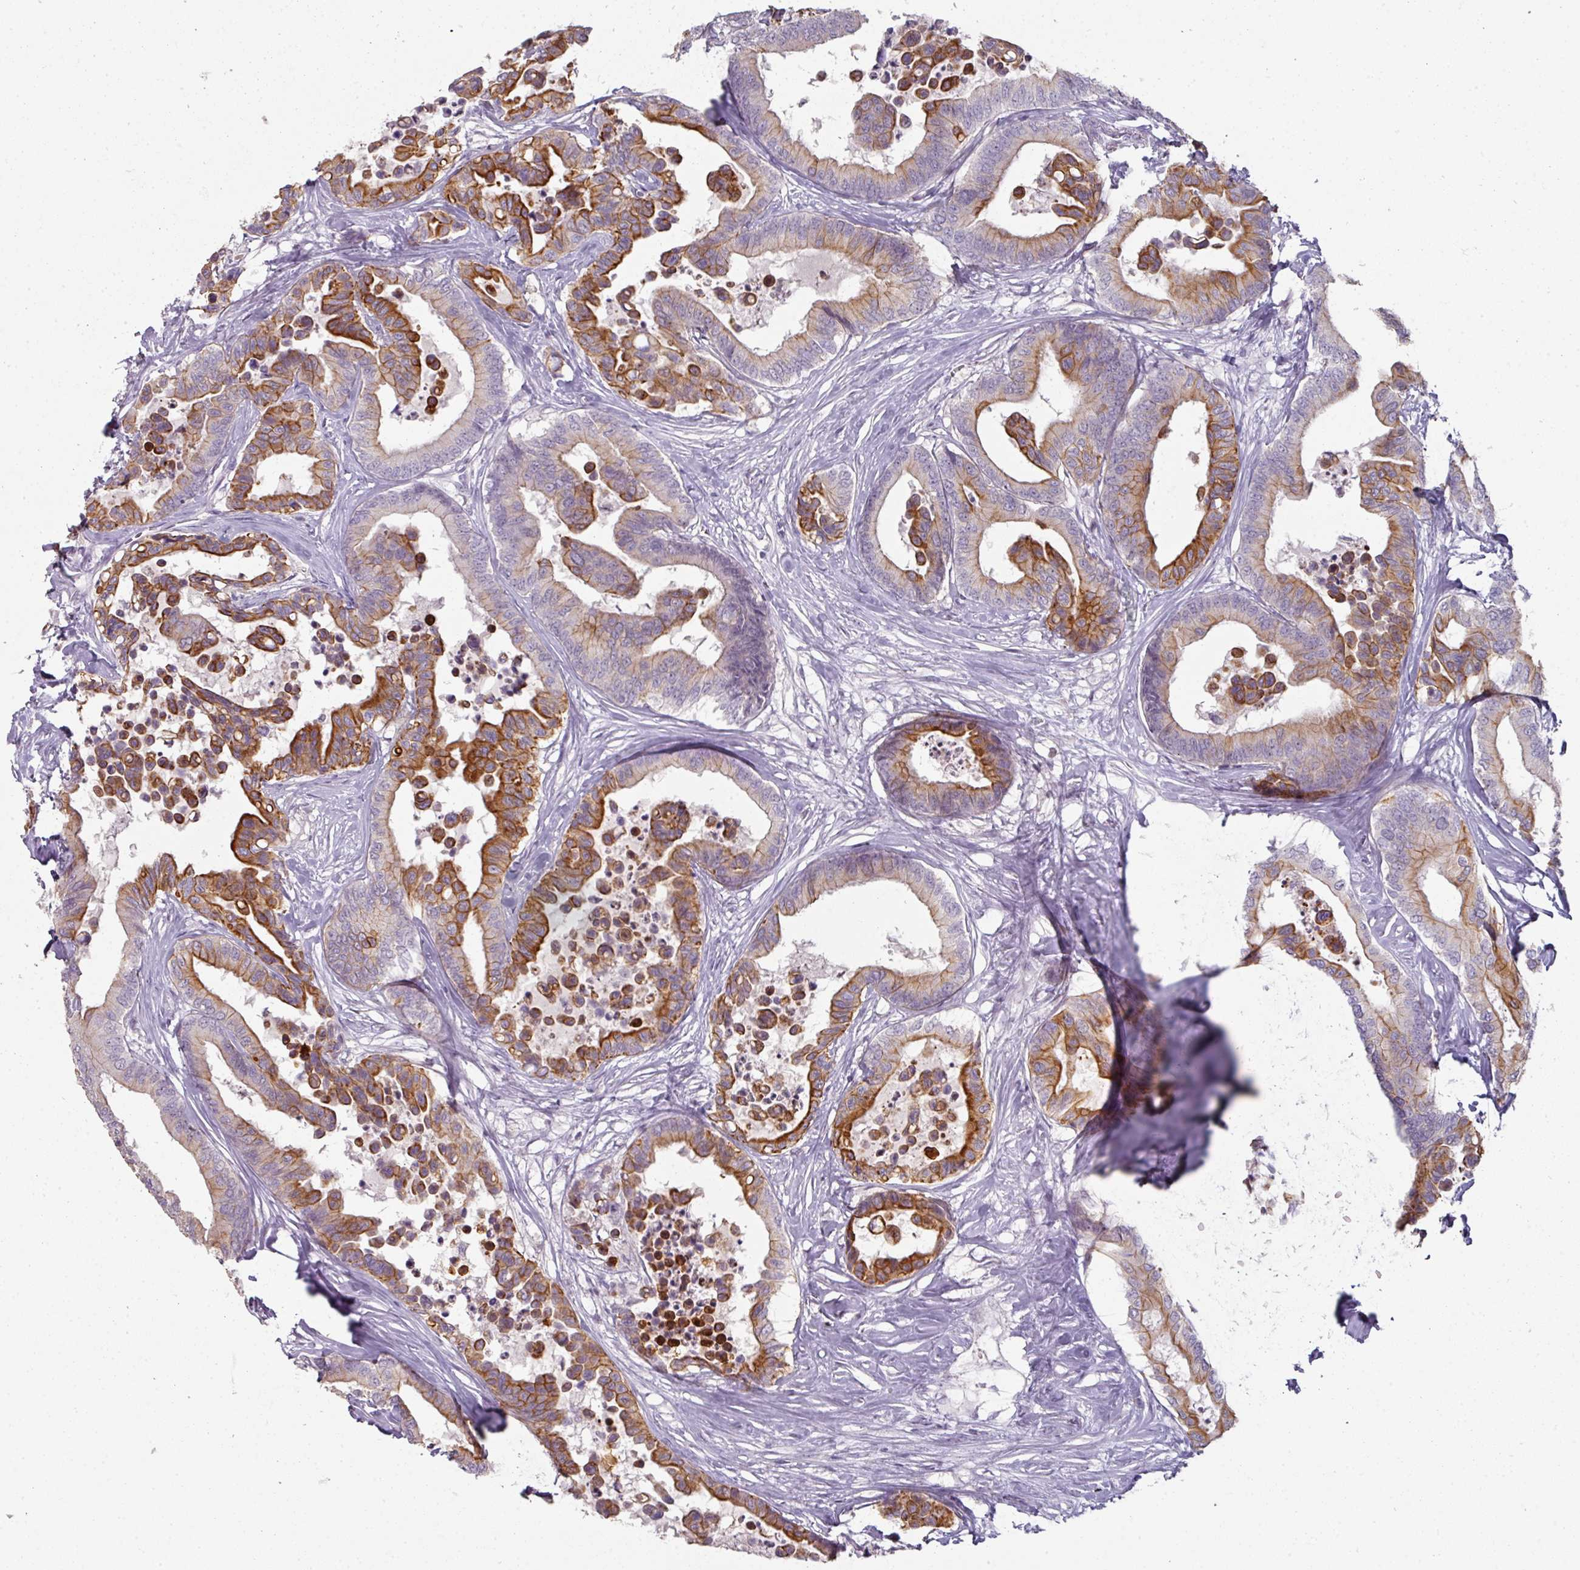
{"staining": {"intensity": "strong", "quantity": "25%-75%", "location": "cytoplasmic/membranous"}, "tissue": "colorectal cancer", "cell_type": "Tumor cells", "image_type": "cancer", "snomed": [{"axis": "morphology", "description": "Normal tissue, NOS"}, {"axis": "morphology", "description": "Adenocarcinoma, NOS"}, {"axis": "topography", "description": "Colon"}], "caption": "IHC (DAB) staining of human colorectal cancer reveals strong cytoplasmic/membranous protein expression in approximately 25%-75% of tumor cells.", "gene": "GTF2H3", "patient": {"sex": "male", "age": 82}}